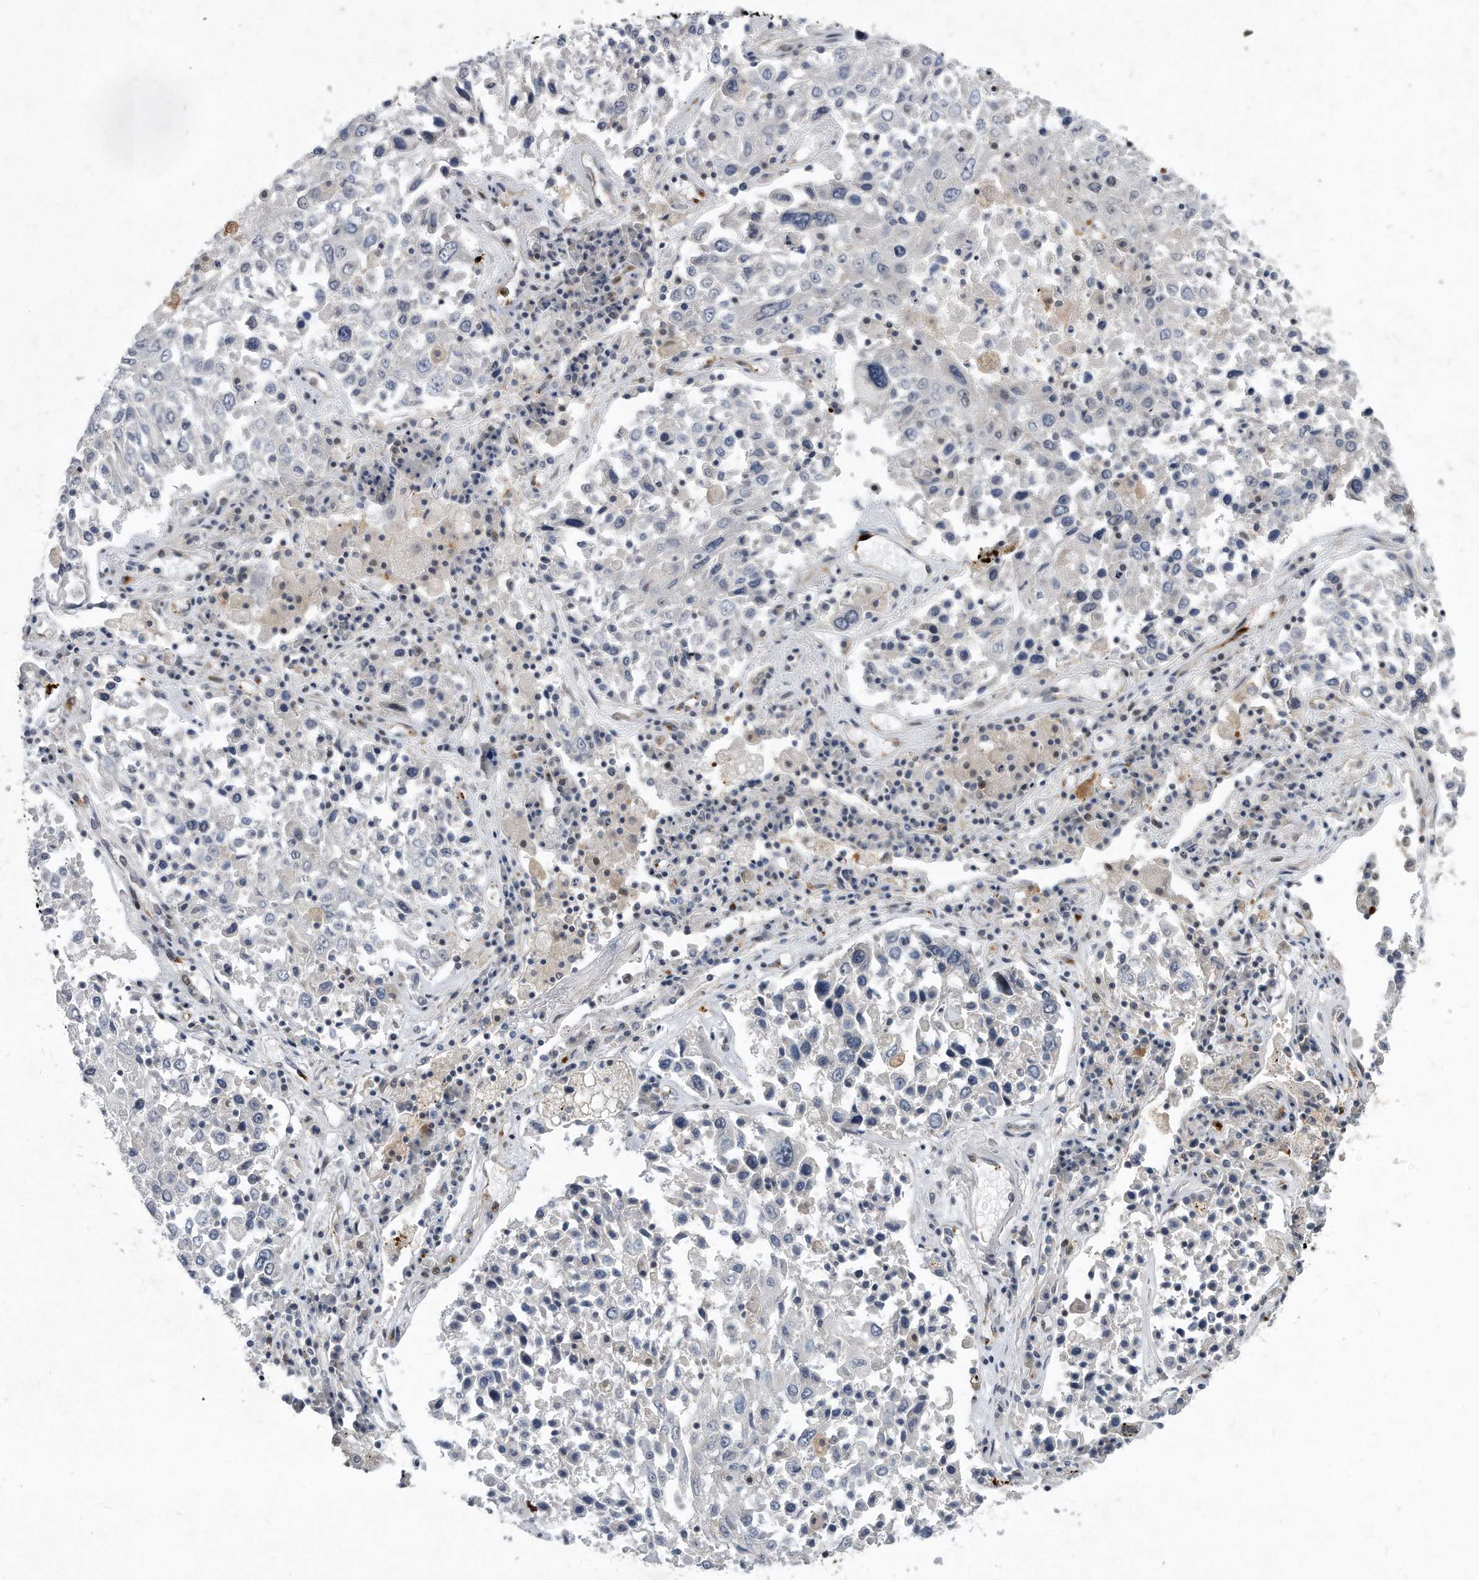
{"staining": {"intensity": "negative", "quantity": "none", "location": "none"}, "tissue": "lung cancer", "cell_type": "Tumor cells", "image_type": "cancer", "snomed": [{"axis": "morphology", "description": "Squamous cell carcinoma, NOS"}, {"axis": "topography", "description": "Lung"}], "caption": "Lung squamous cell carcinoma stained for a protein using immunohistochemistry demonstrates no positivity tumor cells.", "gene": "PGBD2", "patient": {"sex": "male", "age": 65}}